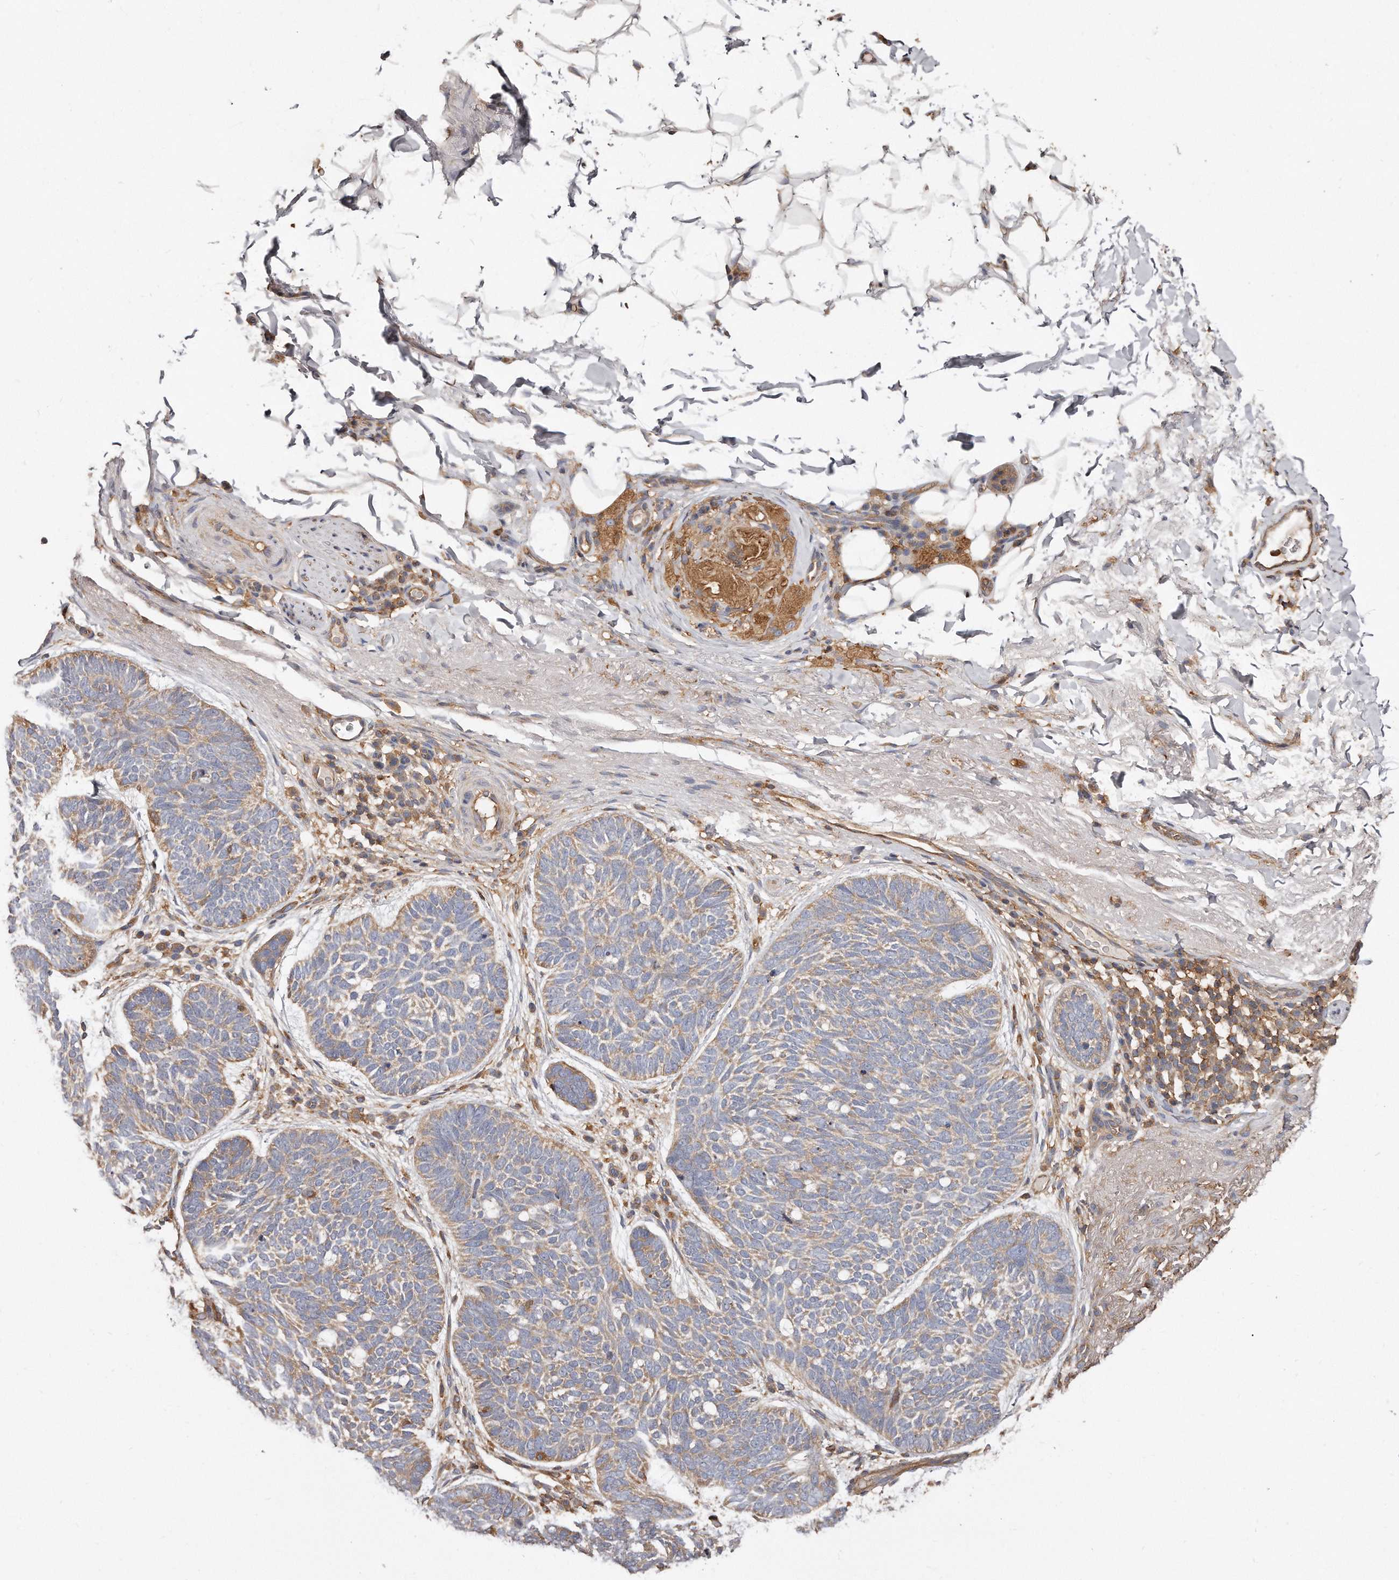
{"staining": {"intensity": "negative", "quantity": "none", "location": "none"}, "tissue": "skin cancer", "cell_type": "Tumor cells", "image_type": "cancer", "snomed": [{"axis": "morphology", "description": "Basal cell carcinoma"}, {"axis": "topography", "description": "Skin"}], "caption": "The photomicrograph exhibits no staining of tumor cells in basal cell carcinoma (skin).", "gene": "CAP1", "patient": {"sex": "female", "age": 85}}